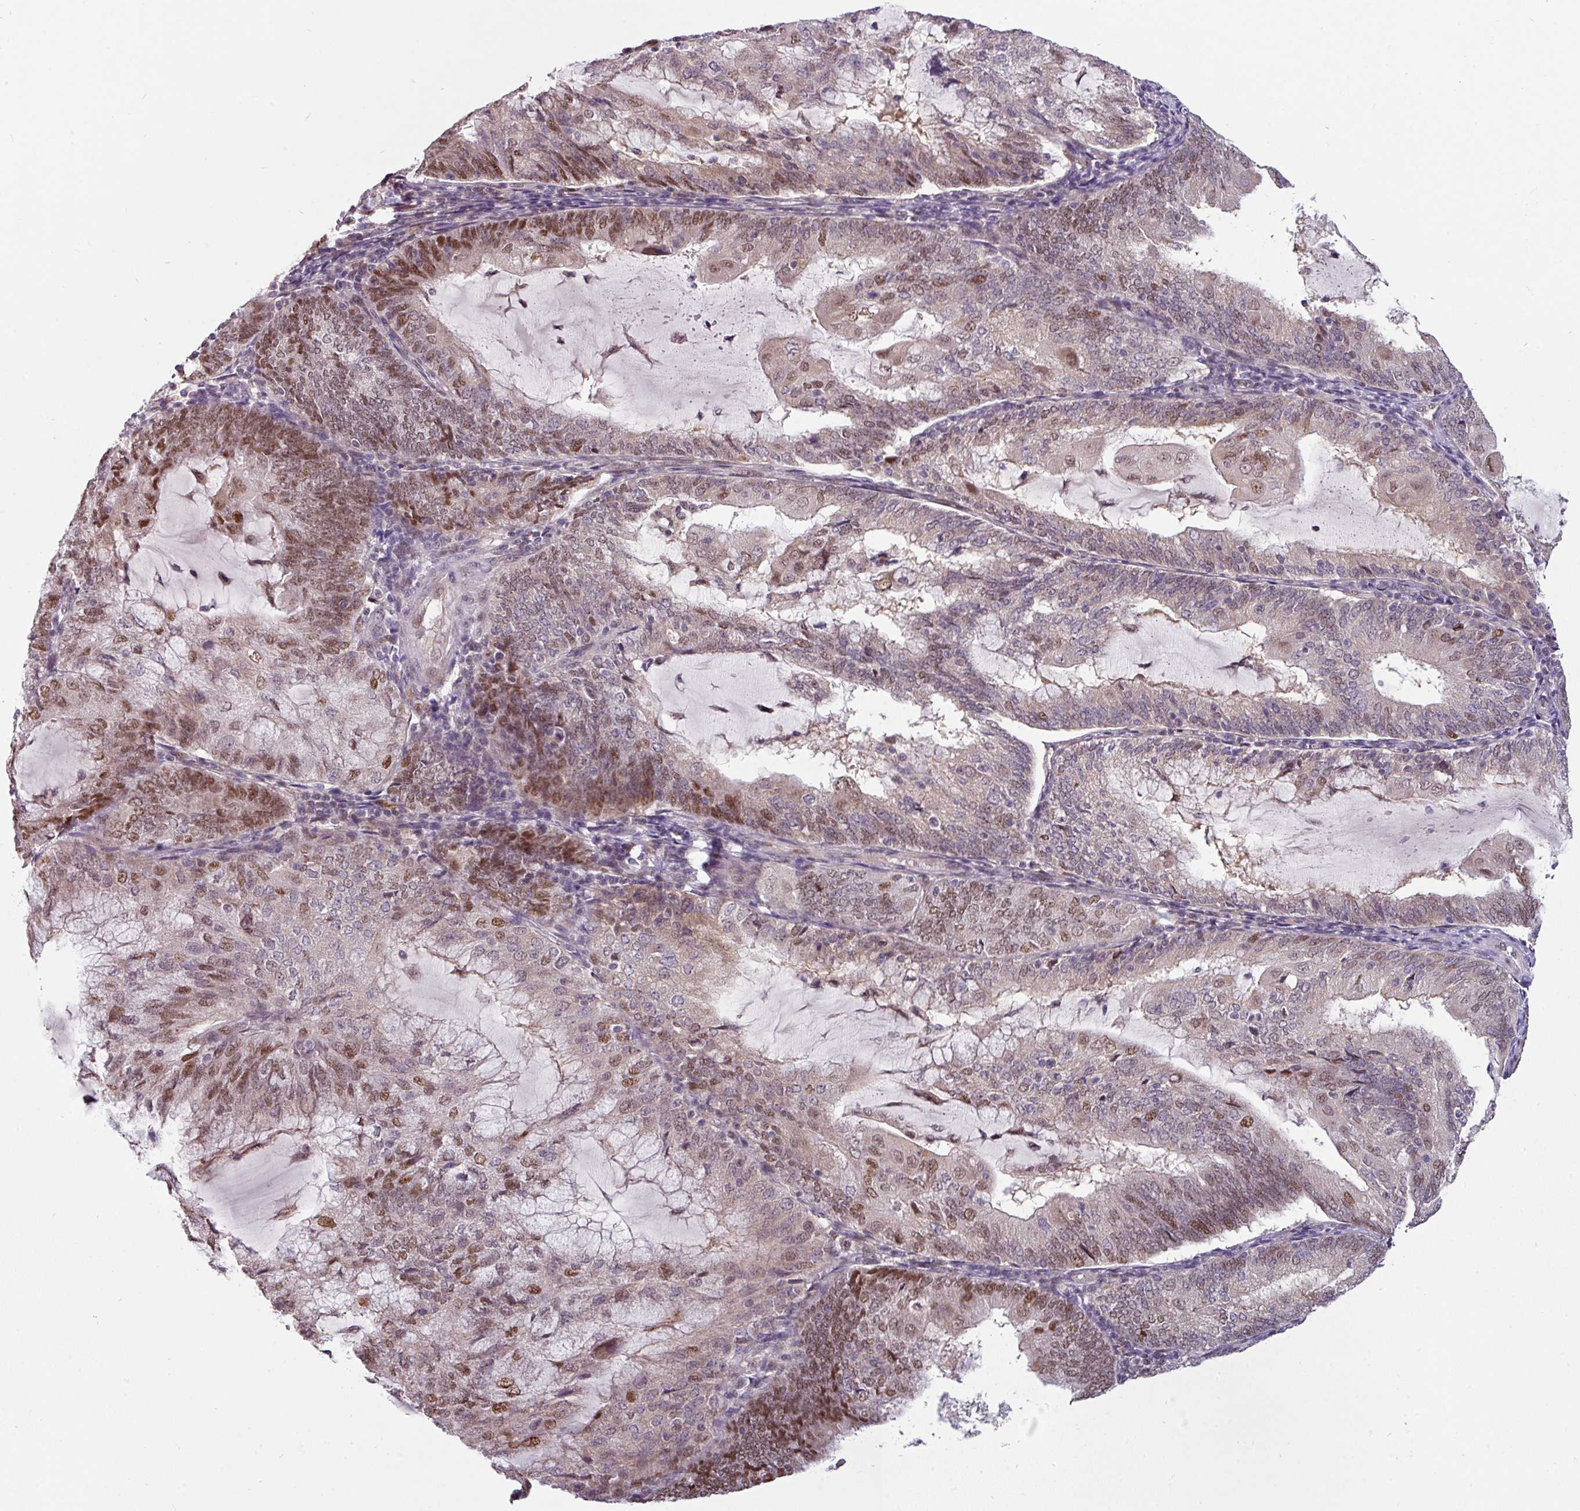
{"staining": {"intensity": "moderate", "quantity": ">75%", "location": "nuclear"}, "tissue": "endometrial cancer", "cell_type": "Tumor cells", "image_type": "cancer", "snomed": [{"axis": "morphology", "description": "Adenocarcinoma, NOS"}, {"axis": "topography", "description": "Endometrium"}], "caption": "Protein staining demonstrates moderate nuclear expression in approximately >75% of tumor cells in endometrial cancer (adenocarcinoma).", "gene": "SWSAP1", "patient": {"sex": "female", "age": 81}}